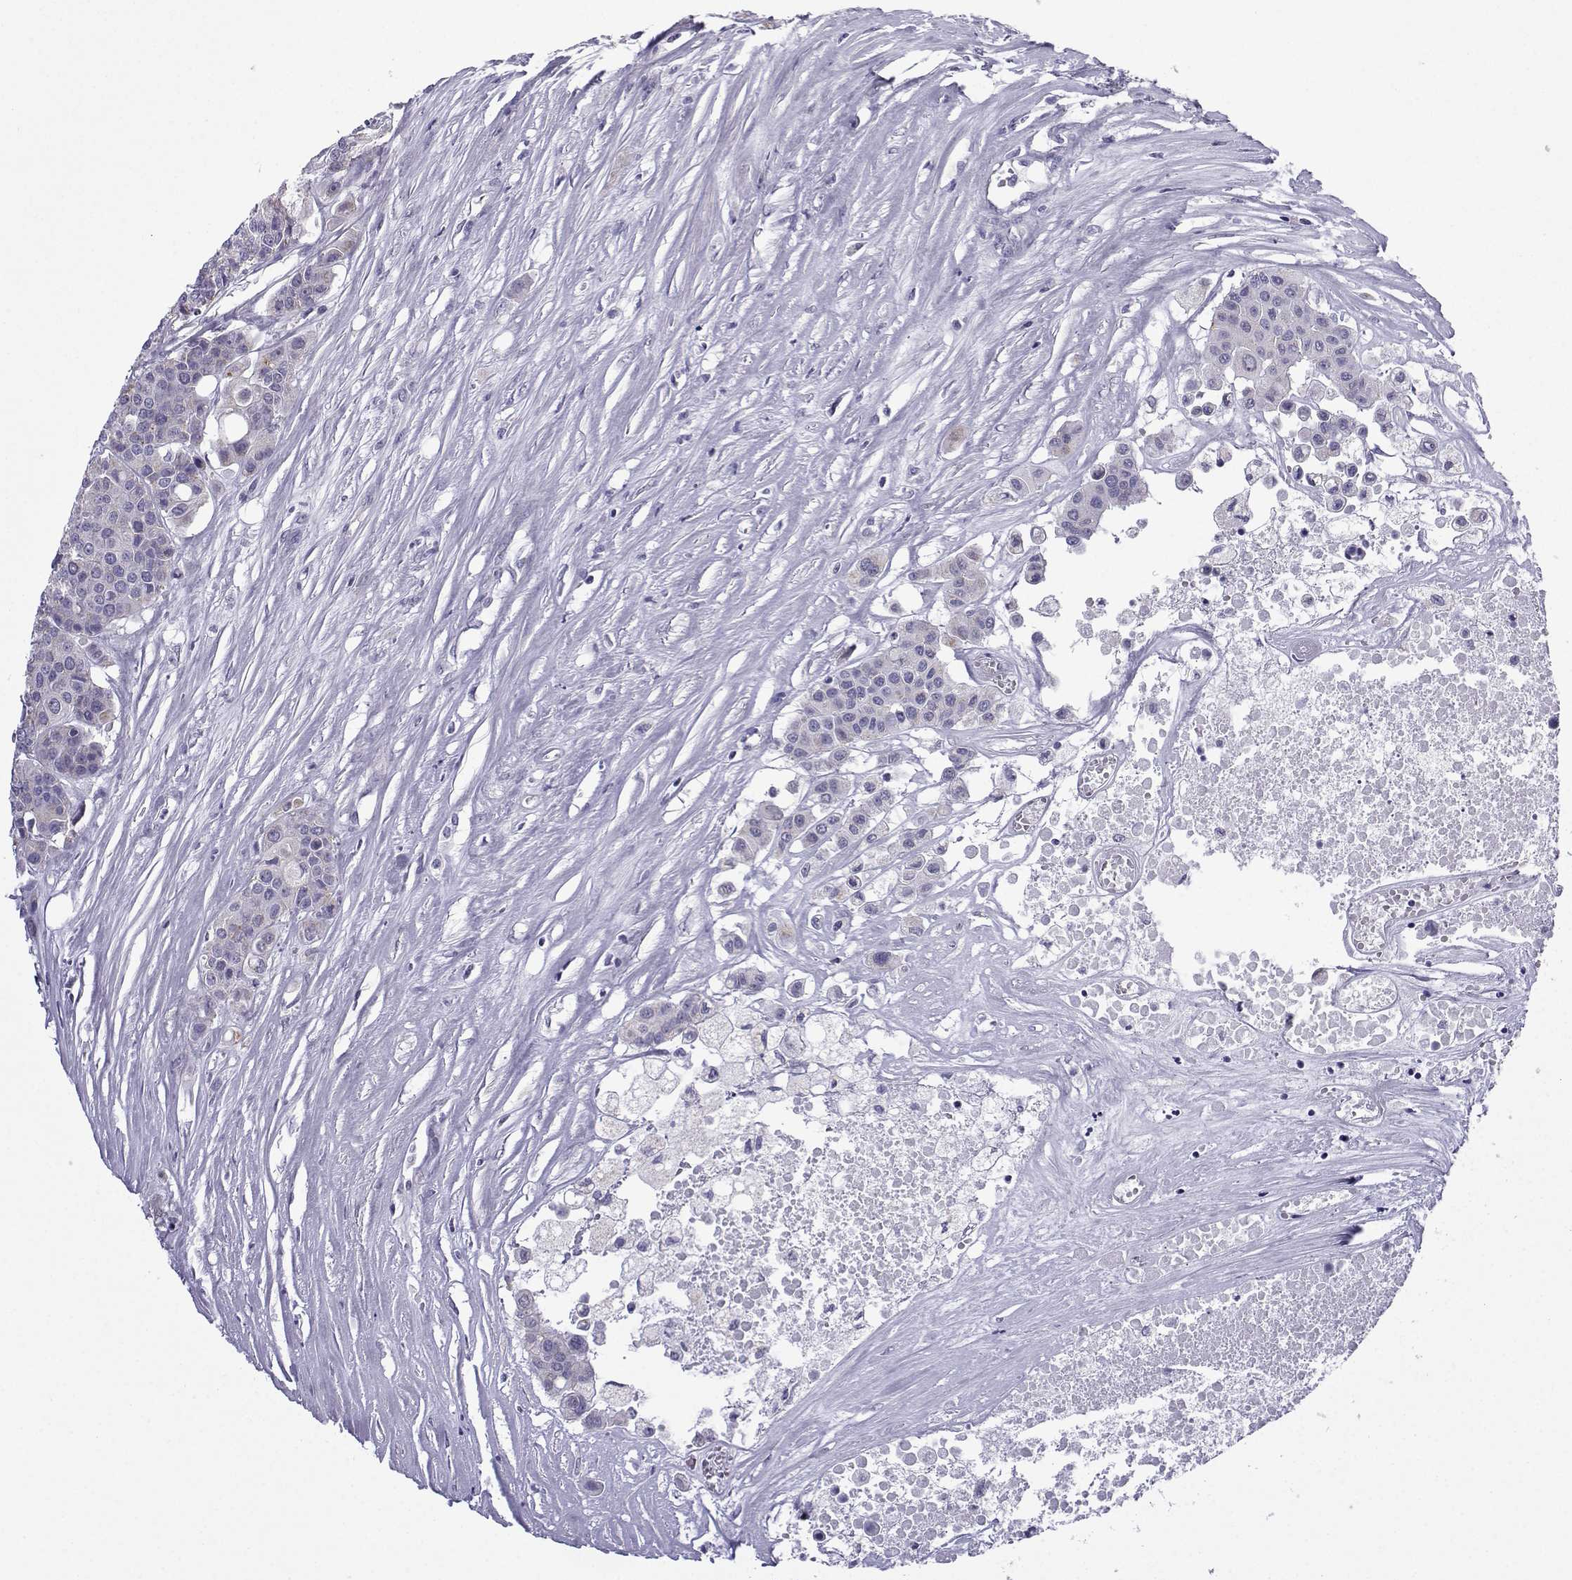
{"staining": {"intensity": "negative", "quantity": "none", "location": "none"}, "tissue": "carcinoid", "cell_type": "Tumor cells", "image_type": "cancer", "snomed": [{"axis": "morphology", "description": "Carcinoid, malignant, NOS"}, {"axis": "topography", "description": "Colon"}], "caption": "Tumor cells show no significant protein expression in carcinoid. (Immunohistochemistry, brightfield microscopy, high magnification).", "gene": "ACRBP", "patient": {"sex": "male", "age": 81}}